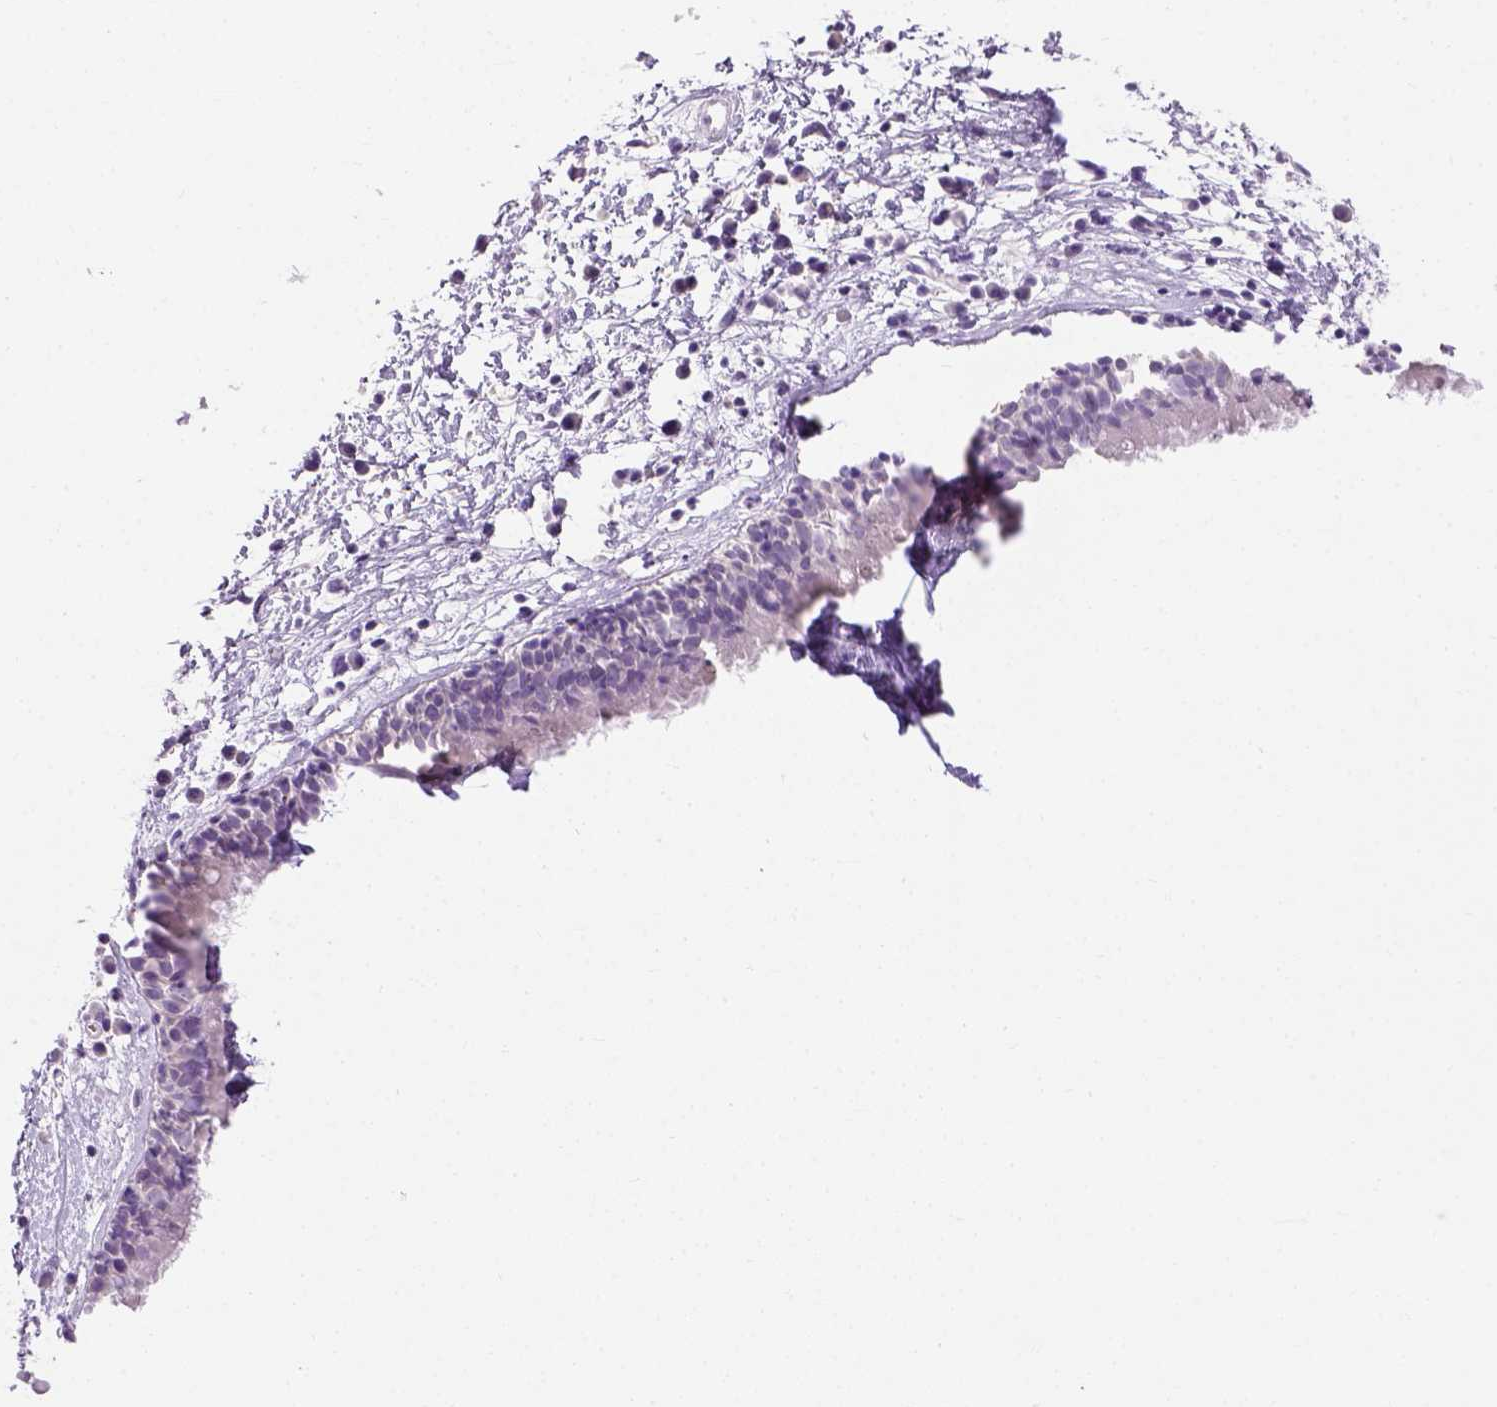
{"staining": {"intensity": "negative", "quantity": "none", "location": "none"}, "tissue": "nasopharynx", "cell_type": "Respiratory epithelial cells", "image_type": "normal", "snomed": [{"axis": "morphology", "description": "Normal tissue, NOS"}, {"axis": "topography", "description": "Nasopharynx"}], "caption": "Immunohistochemistry (IHC) photomicrograph of unremarkable human nasopharynx stained for a protein (brown), which demonstrates no positivity in respiratory epithelial cells. Nuclei are stained in blue.", "gene": "CYP24A1", "patient": {"sex": "male", "age": 24}}